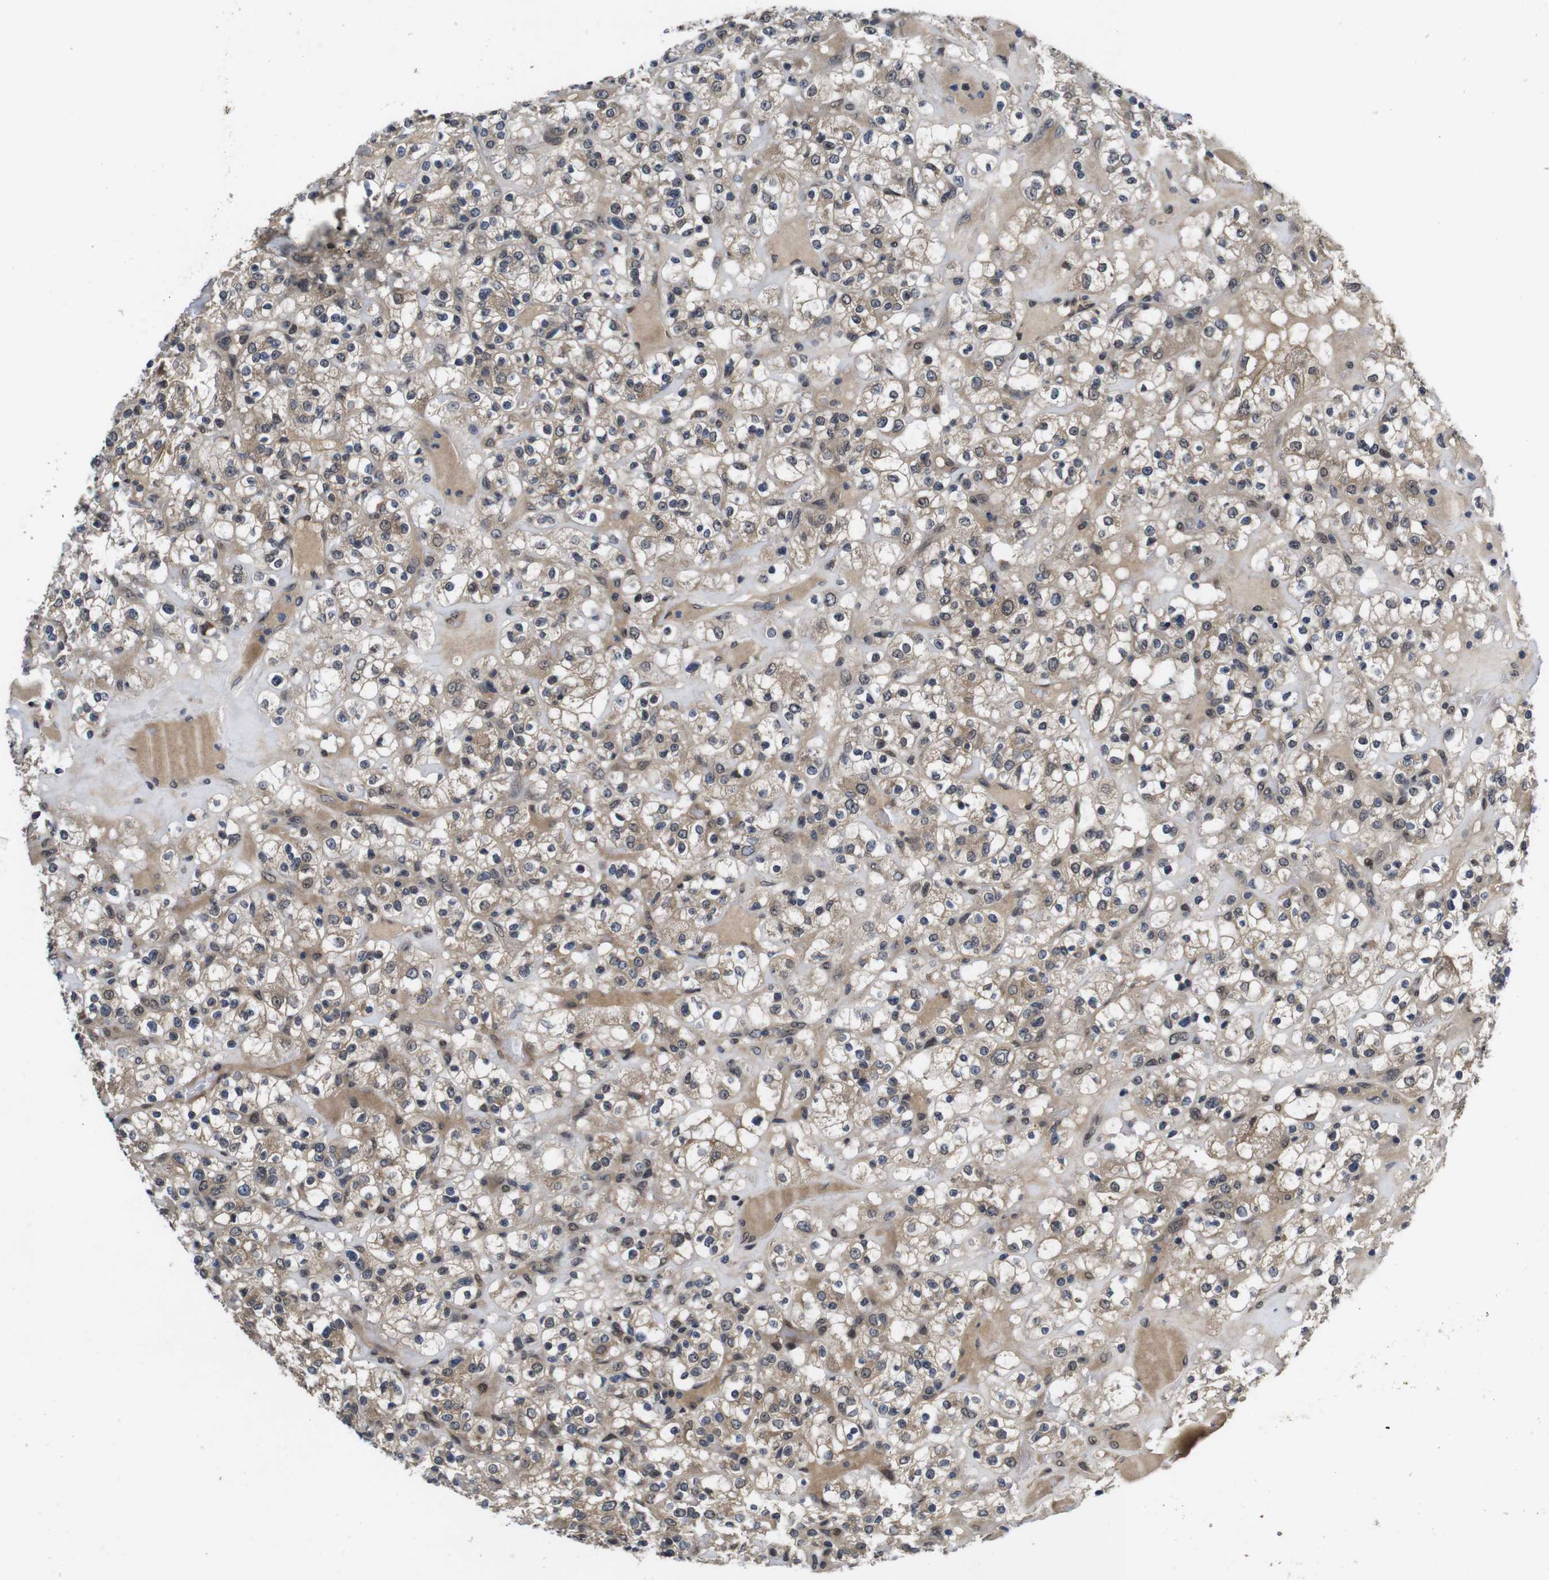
{"staining": {"intensity": "weak", "quantity": ">75%", "location": "cytoplasmic/membranous,nuclear"}, "tissue": "renal cancer", "cell_type": "Tumor cells", "image_type": "cancer", "snomed": [{"axis": "morphology", "description": "Normal tissue, NOS"}, {"axis": "morphology", "description": "Adenocarcinoma, NOS"}, {"axis": "topography", "description": "Kidney"}], "caption": "The photomicrograph shows immunohistochemical staining of renal cancer. There is weak cytoplasmic/membranous and nuclear staining is identified in approximately >75% of tumor cells.", "gene": "ZBTB46", "patient": {"sex": "female", "age": 72}}